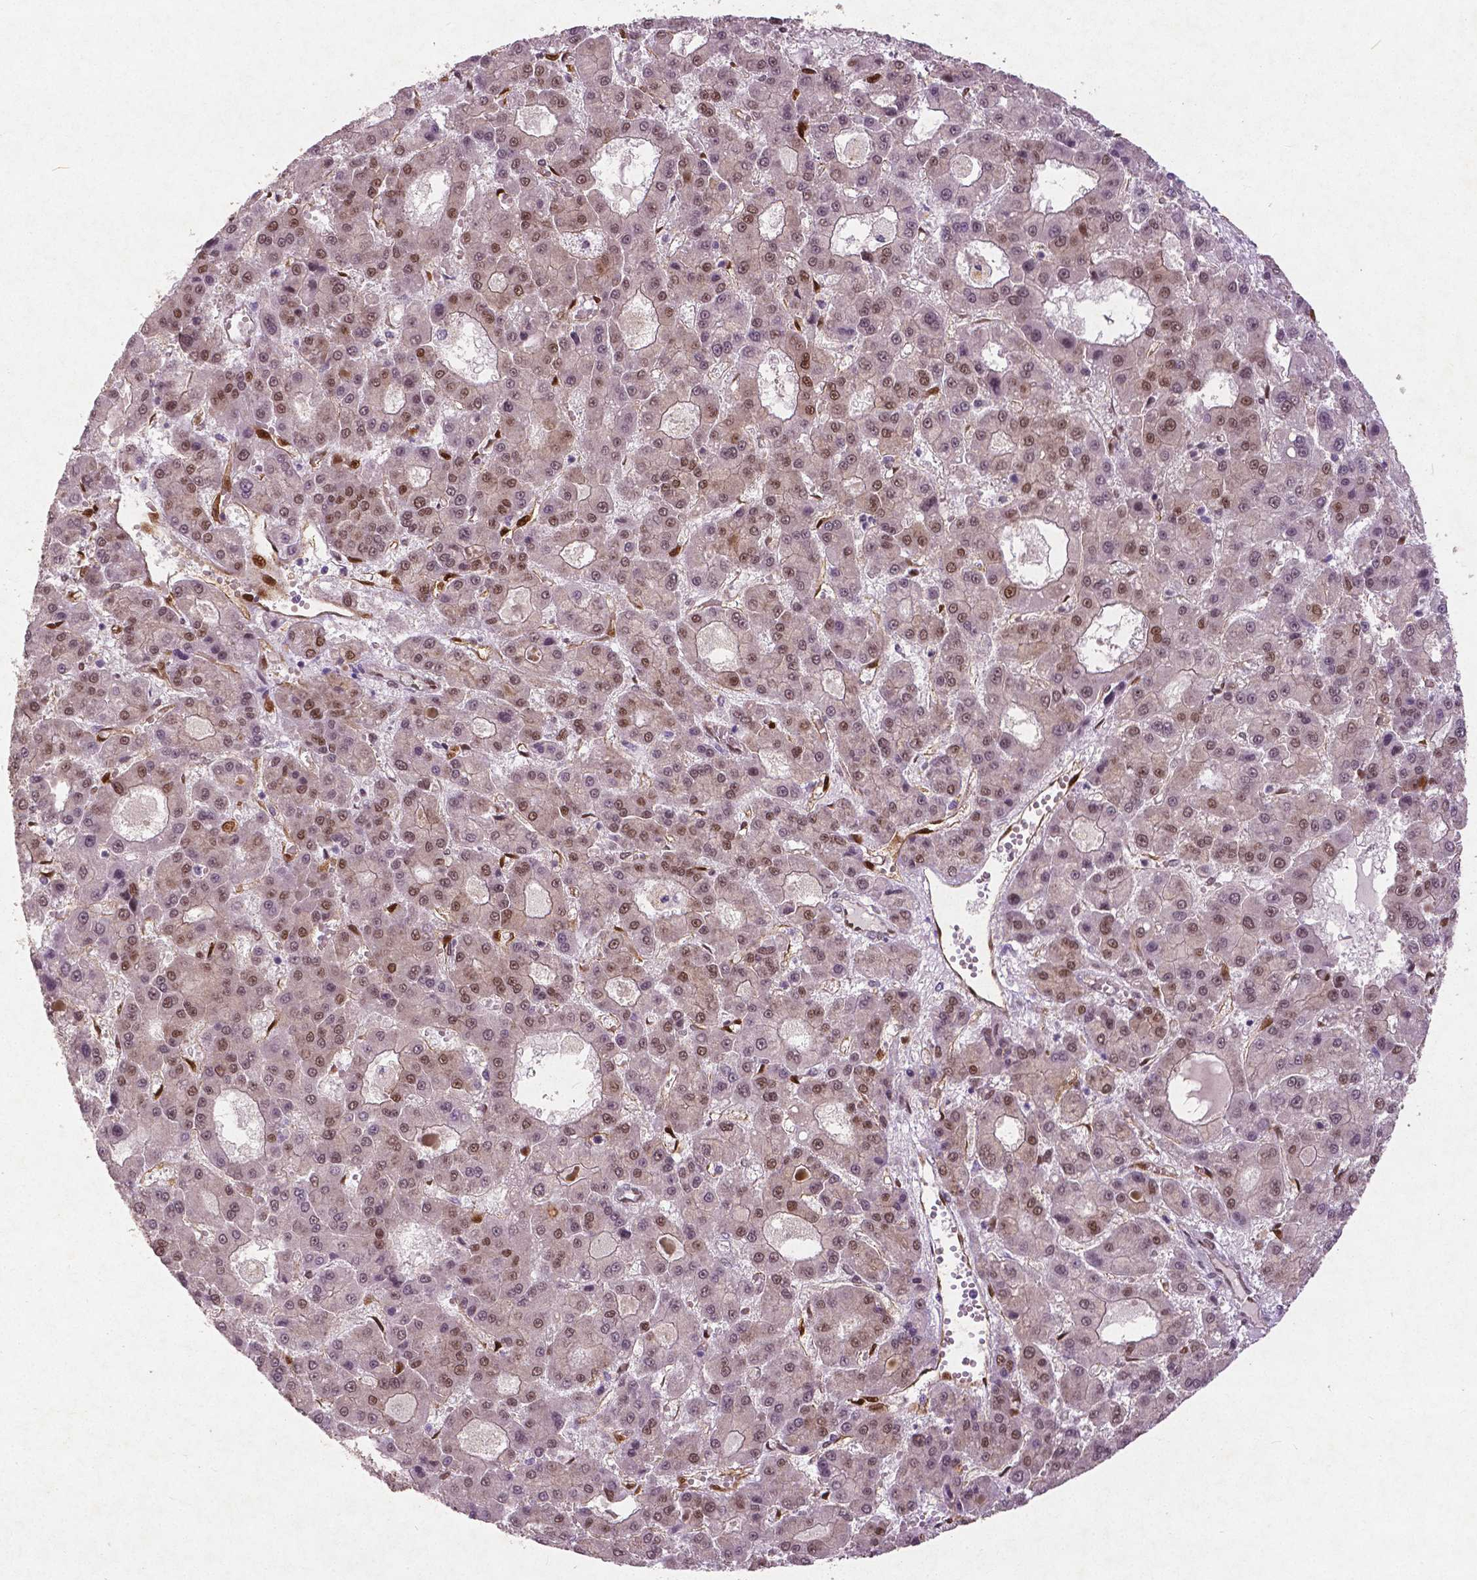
{"staining": {"intensity": "moderate", "quantity": "<25%", "location": "cytoplasmic/membranous,nuclear"}, "tissue": "liver cancer", "cell_type": "Tumor cells", "image_type": "cancer", "snomed": [{"axis": "morphology", "description": "Carcinoma, Hepatocellular, NOS"}, {"axis": "topography", "description": "Liver"}], "caption": "Protein analysis of liver cancer (hepatocellular carcinoma) tissue reveals moderate cytoplasmic/membranous and nuclear staining in approximately <25% of tumor cells. (IHC, brightfield microscopy, high magnification).", "gene": "WWTR1", "patient": {"sex": "male", "age": 70}}